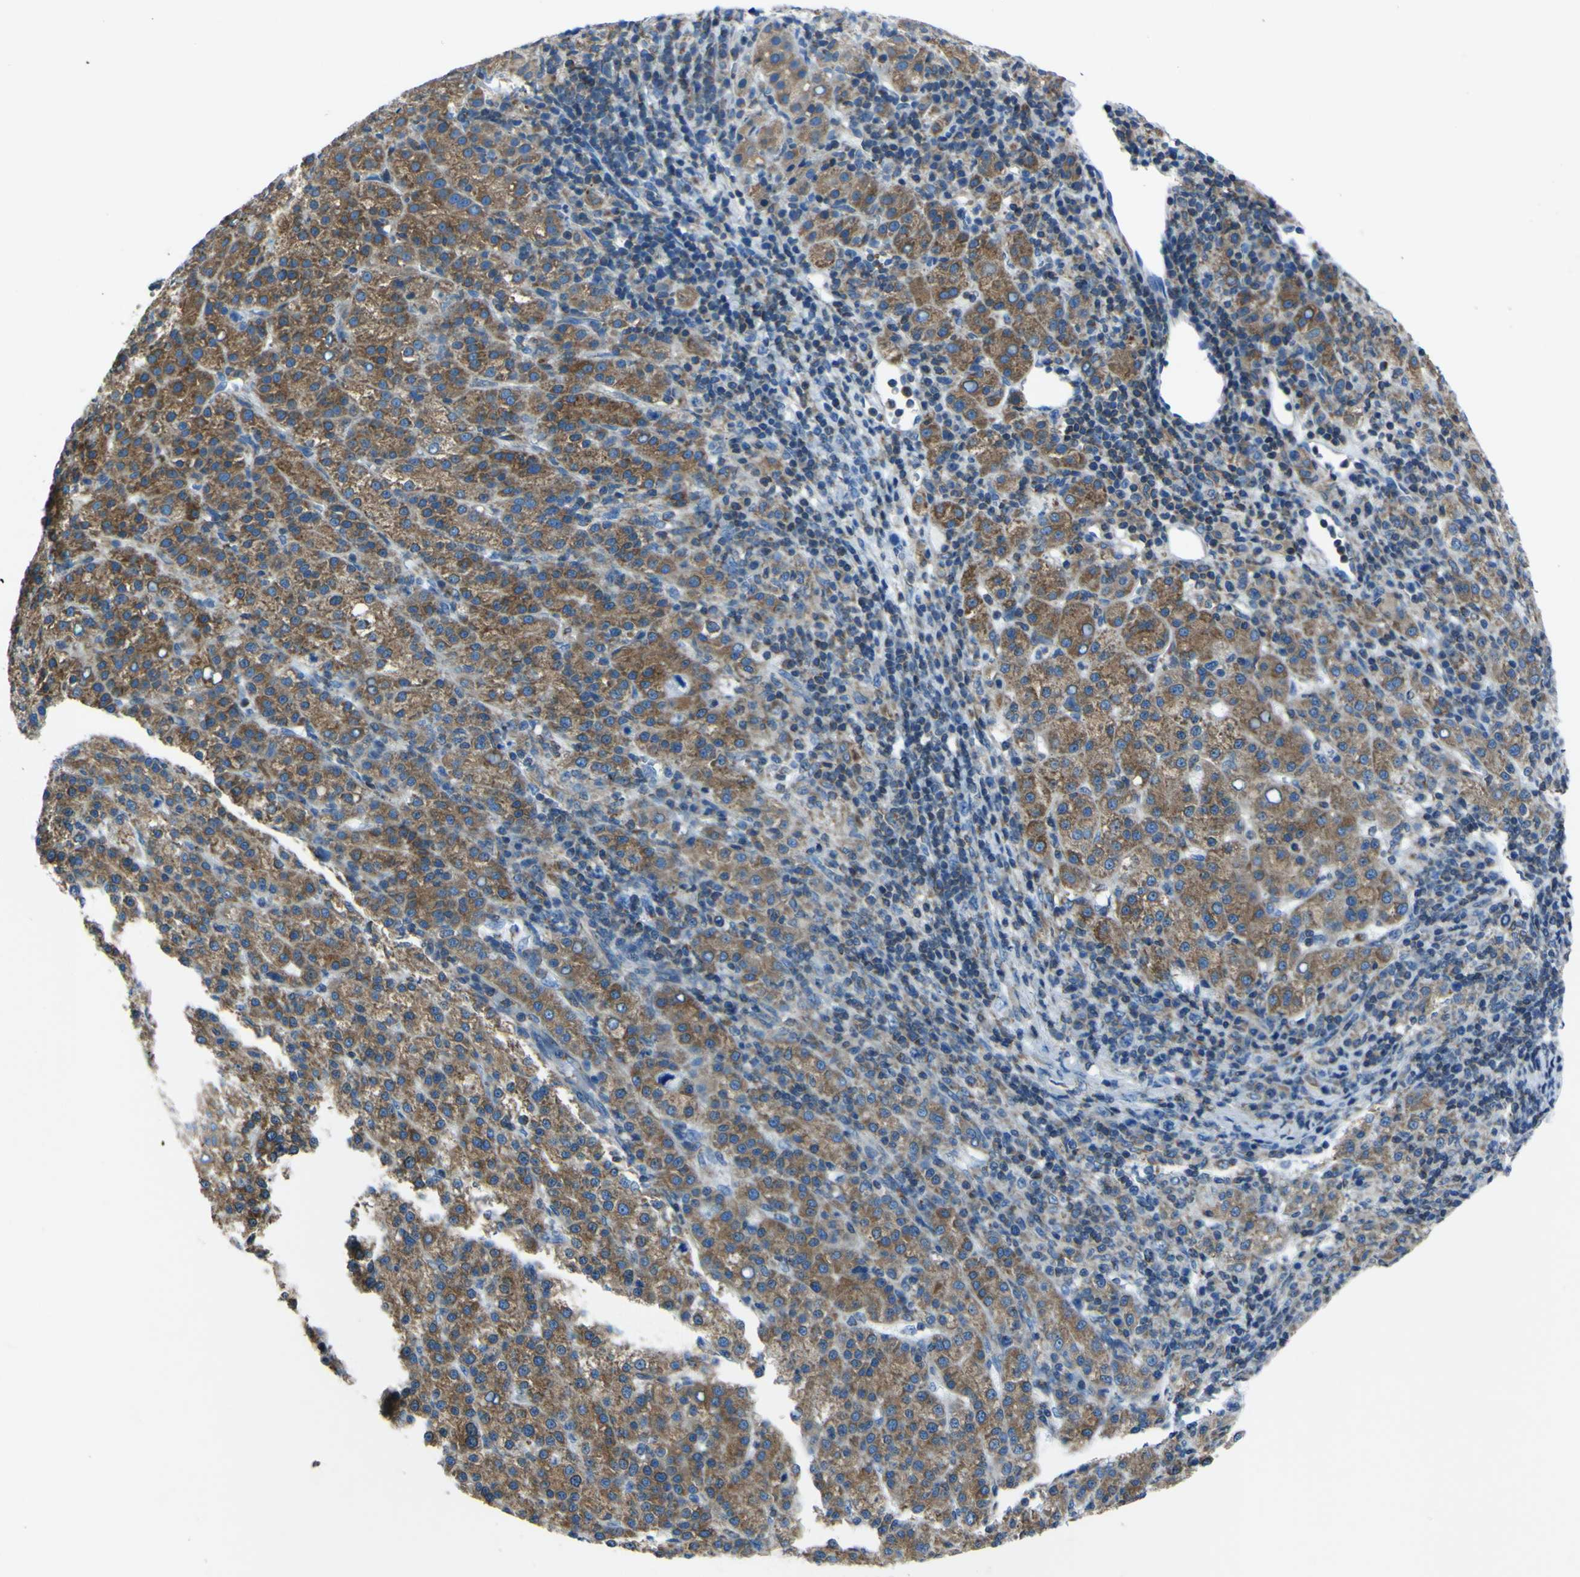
{"staining": {"intensity": "moderate", "quantity": ">75%", "location": "cytoplasmic/membranous"}, "tissue": "liver cancer", "cell_type": "Tumor cells", "image_type": "cancer", "snomed": [{"axis": "morphology", "description": "Carcinoma, Hepatocellular, NOS"}, {"axis": "topography", "description": "Liver"}], "caption": "Human hepatocellular carcinoma (liver) stained with a brown dye reveals moderate cytoplasmic/membranous positive expression in about >75% of tumor cells.", "gene": "STIM1", "patient": {"sex": "female", "age": 58}}